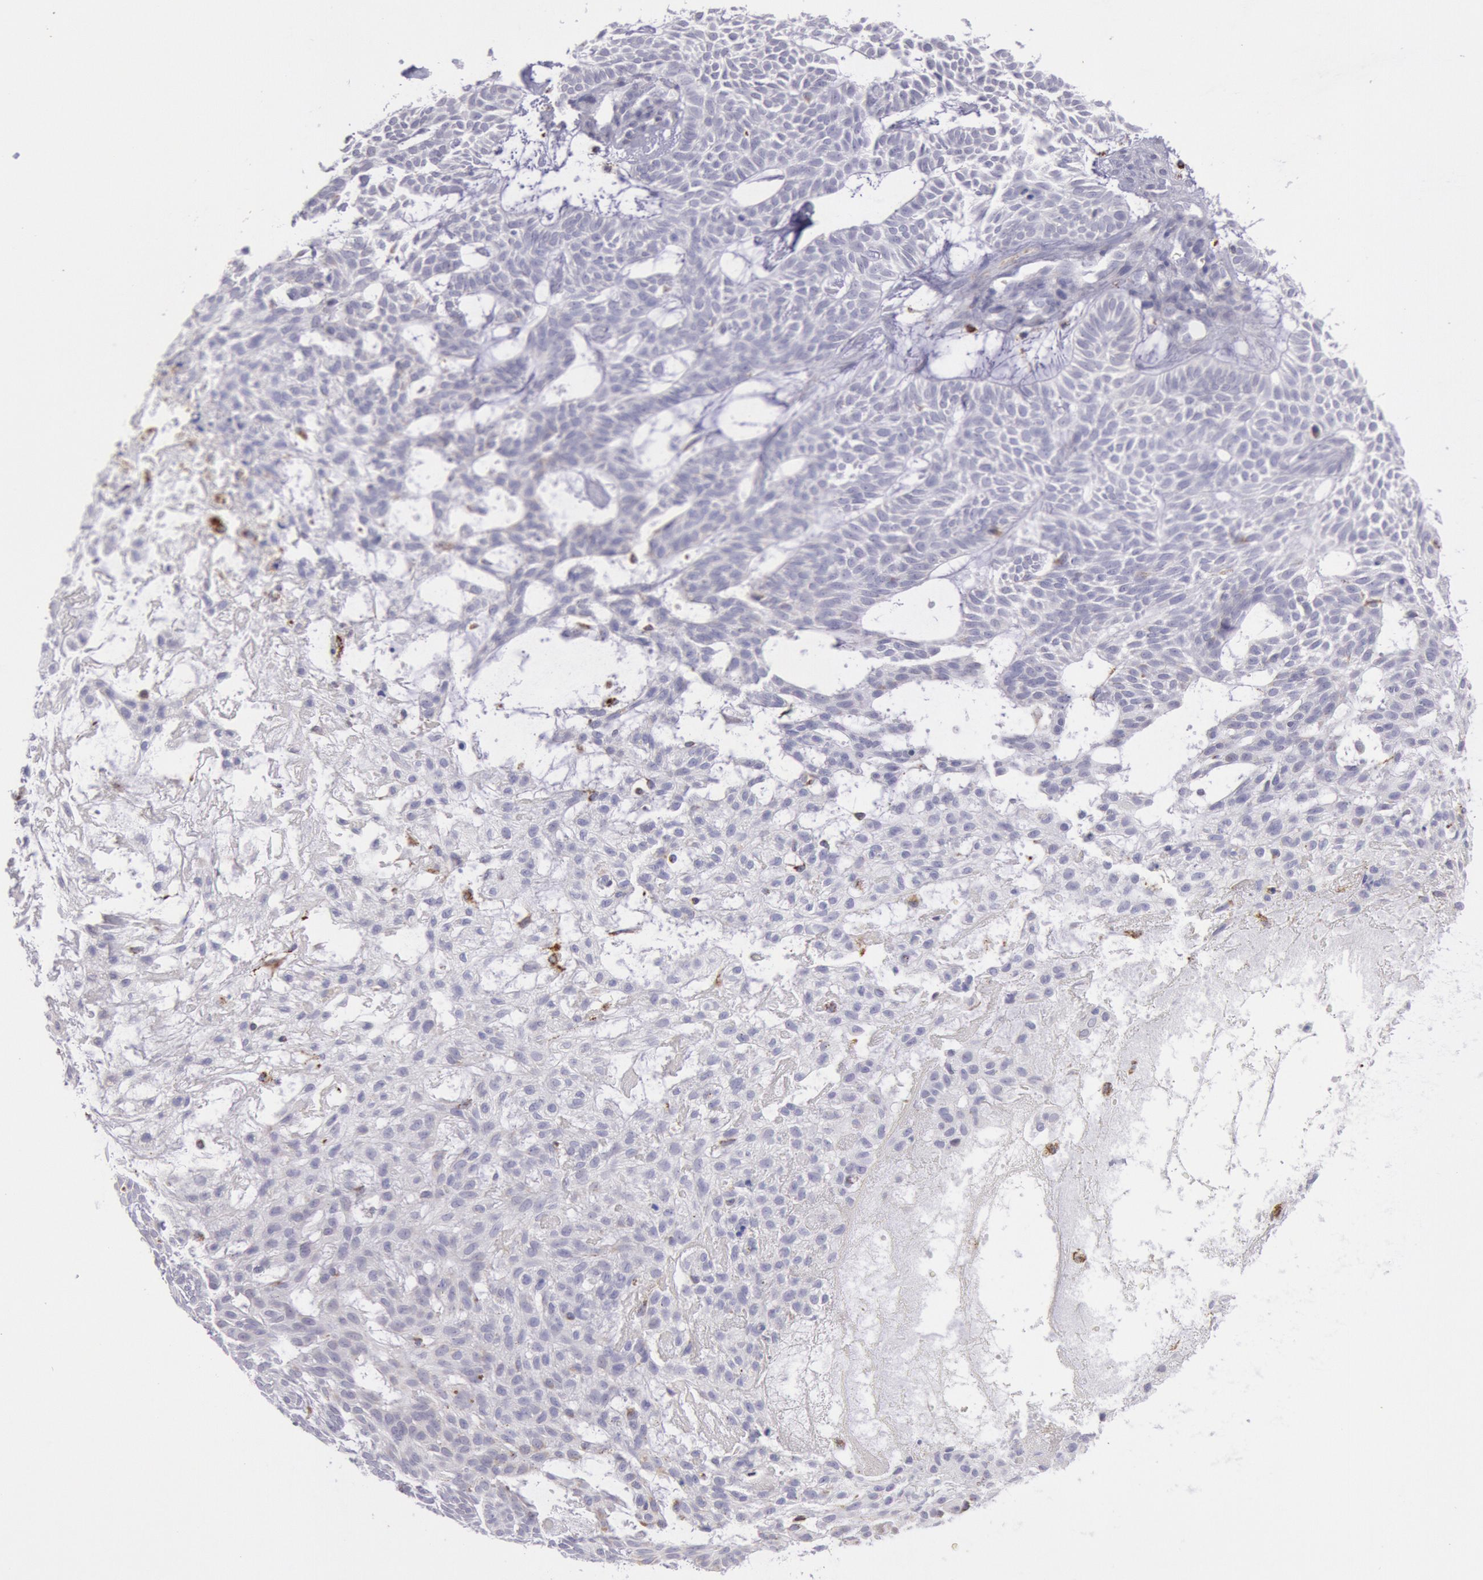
{"staining": {"intensity": "weak", "quantity": "25%-75%", "location": "cytoplasmic/membranous"}, "tissue": "skin cancer", "cell_type": "Tumor cells", "image_type": "cancer", "snomed": [{"axis": "morphology", "description": "Basal cell carcinoma"}, {"axis": "topography", "description": "Skin"}], "caption": "Weak cytoplasmic/membranous protein staining is seen in approximately 25%-75% of tumor cells in skin basal cell carcinoma.", "gene": "FRMD6", "patient": {"sex": "male", "age": 75}}